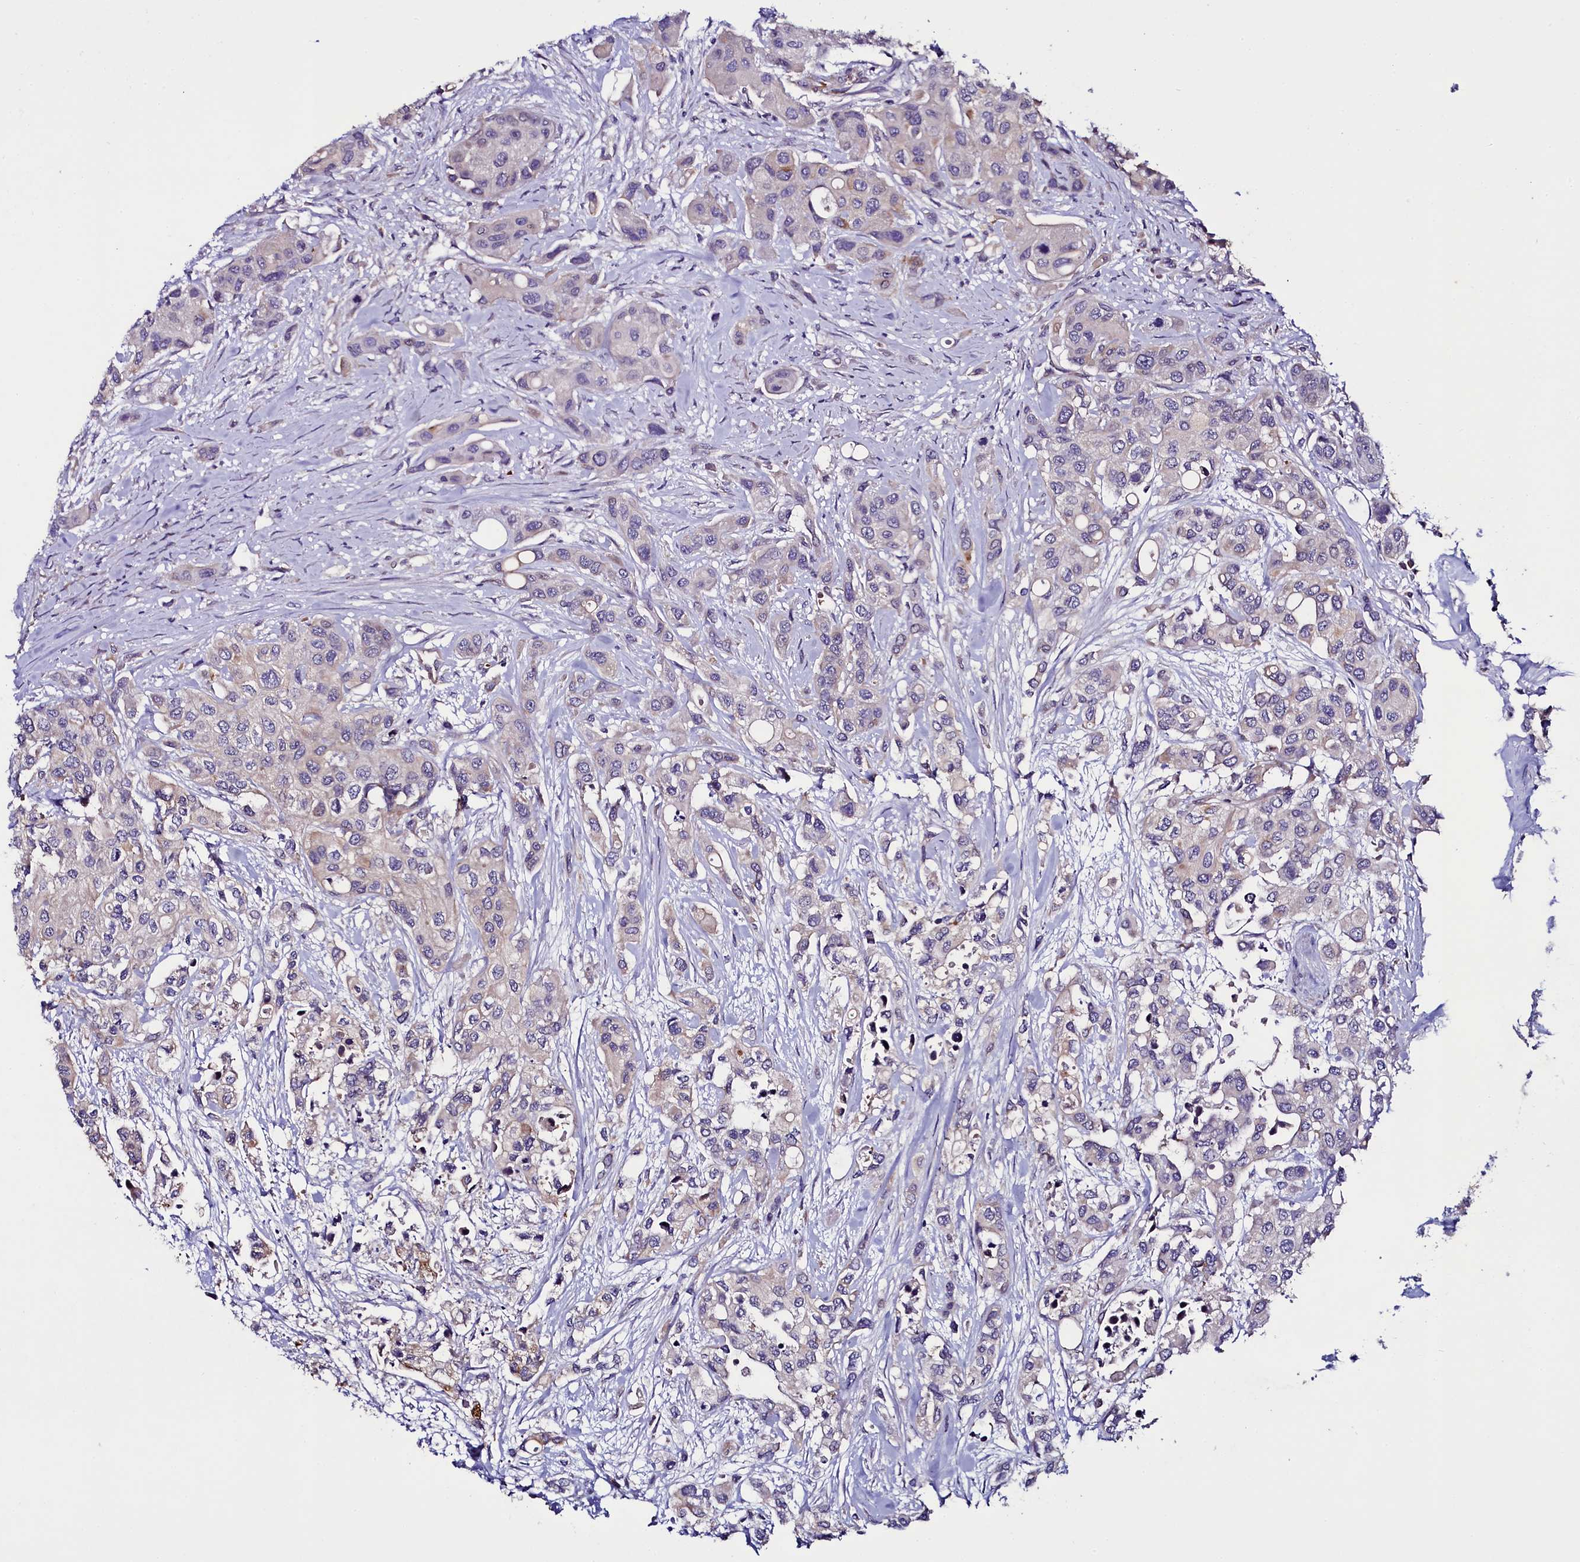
{"staining": {"intensity": "weak", "quantity": "<25%", "location": "cytoplasmic/membranous"}, "tissue": "urothelial cancer", "cell_type": "Tumor cells", "image_type": "cancer", "snomed": [{"axis": "morphology", "description": "Normal tissue, NOS"}, {"axis": "morphology", "description": "Urothelial carcinoma, High grade"}, {"axis": "topography", "description": "Vascular tissue"}, {"axis": "topography", "description": "Urinary bladder"}], "caption": "A micrograph of human high-grade urothelial carcinoma is negative for staining in tumor cells. The staining was performed using DAB (3,3'-diaminobenzidine) to visualize the protein expression in brown, while the nuclei were stained in blue with hematoxylin (Magnification: 20x).", "gene": "MEX3C", "patient": {"sex": "female", "age": 56}}